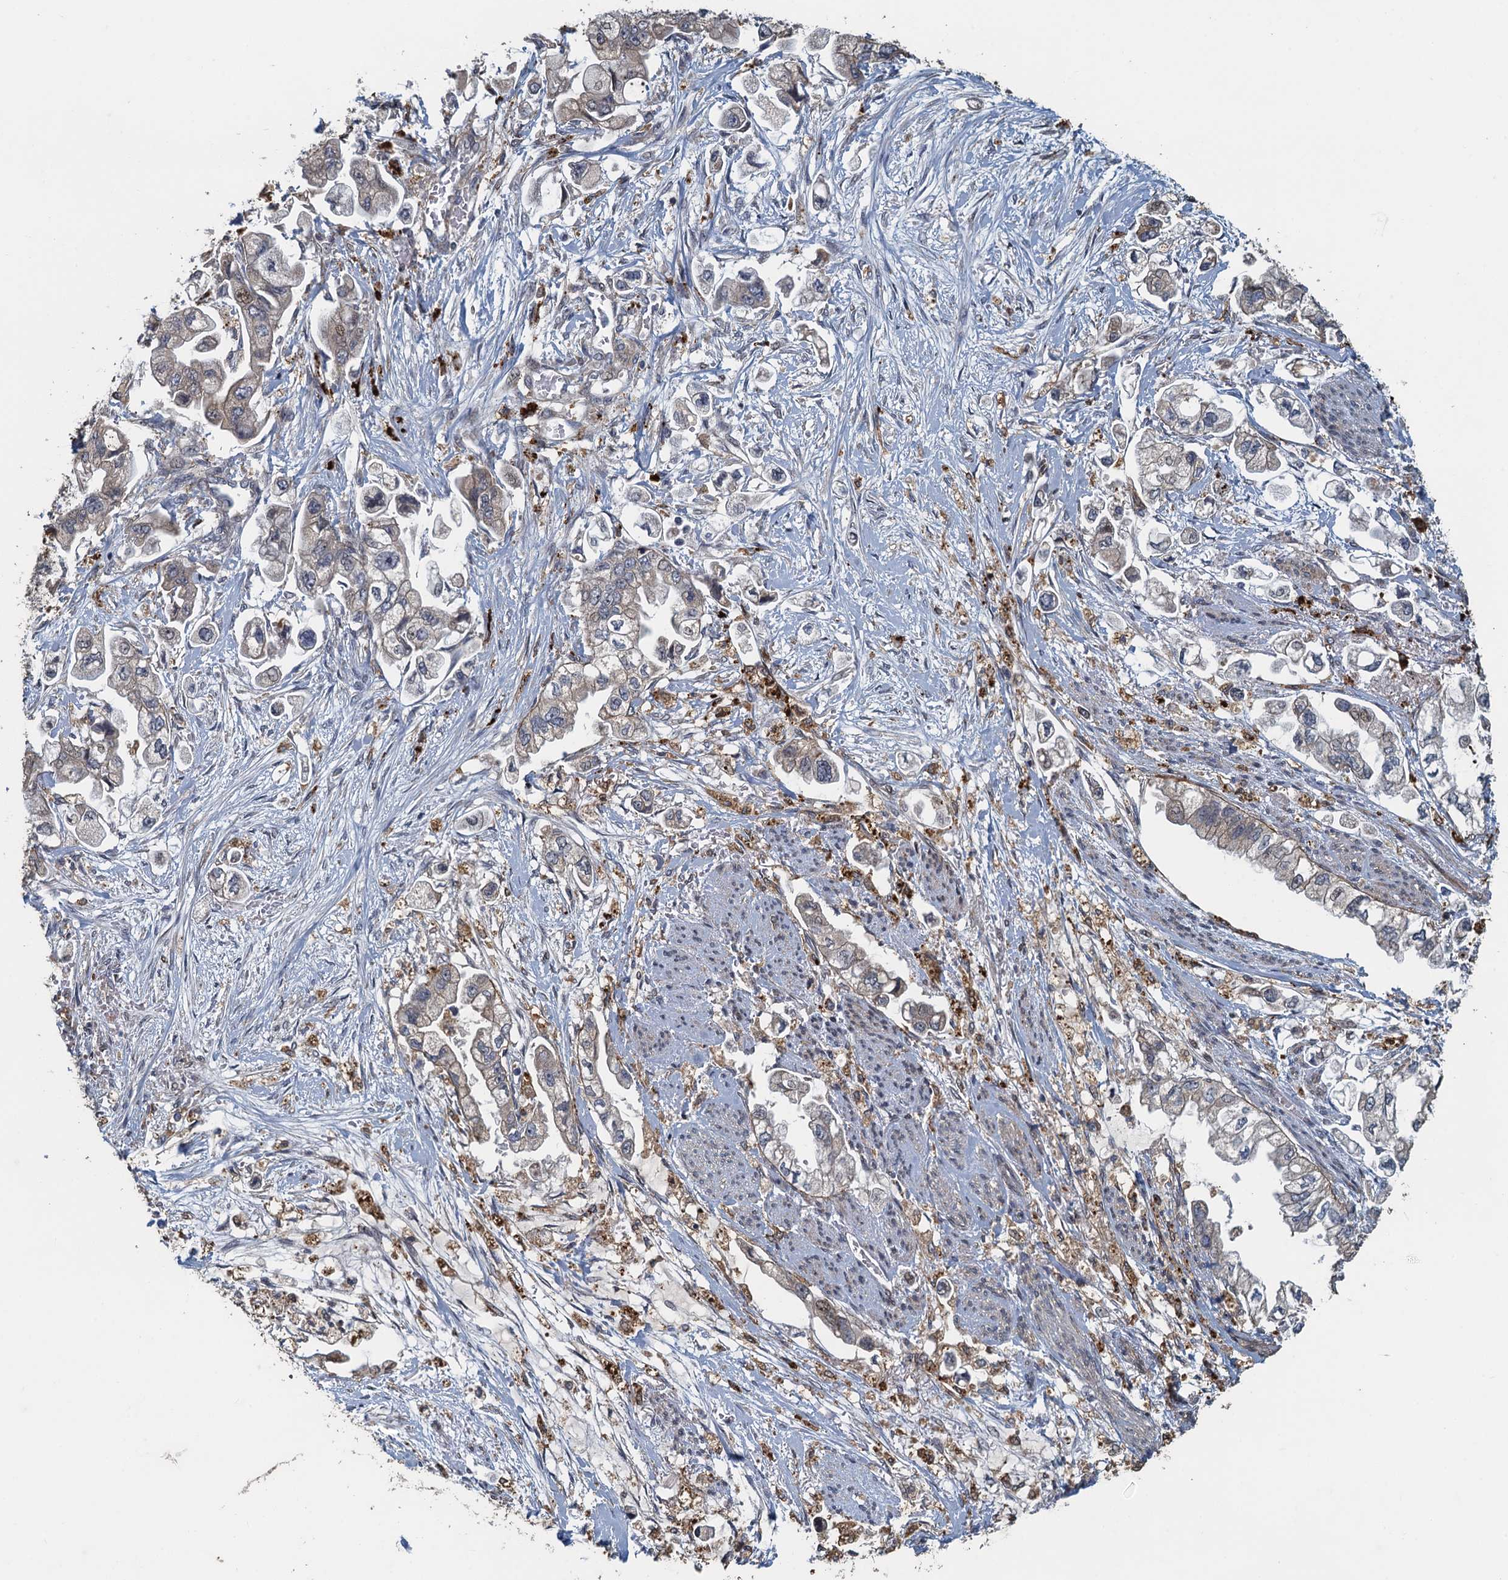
{"staining": {"intensity": "weak", "quantity": "<25%", "location": "cytoplasmic/membranous"}, "tissue": "stomach cancer", "cell_type": "Tumor cells", "image_type": "cancer", "snomed": [{"axis": "morphology", "description": "Adenocarcinoma, NOS"}, {"axis": "topography", "description": "Stomach"}], "caption": "This is an IHC histopathology image of stomach adenocarcinoma. There is no staining in tumor cells.", "gene": "AGRN", "patient": {"sex": "male", "age": 62}}